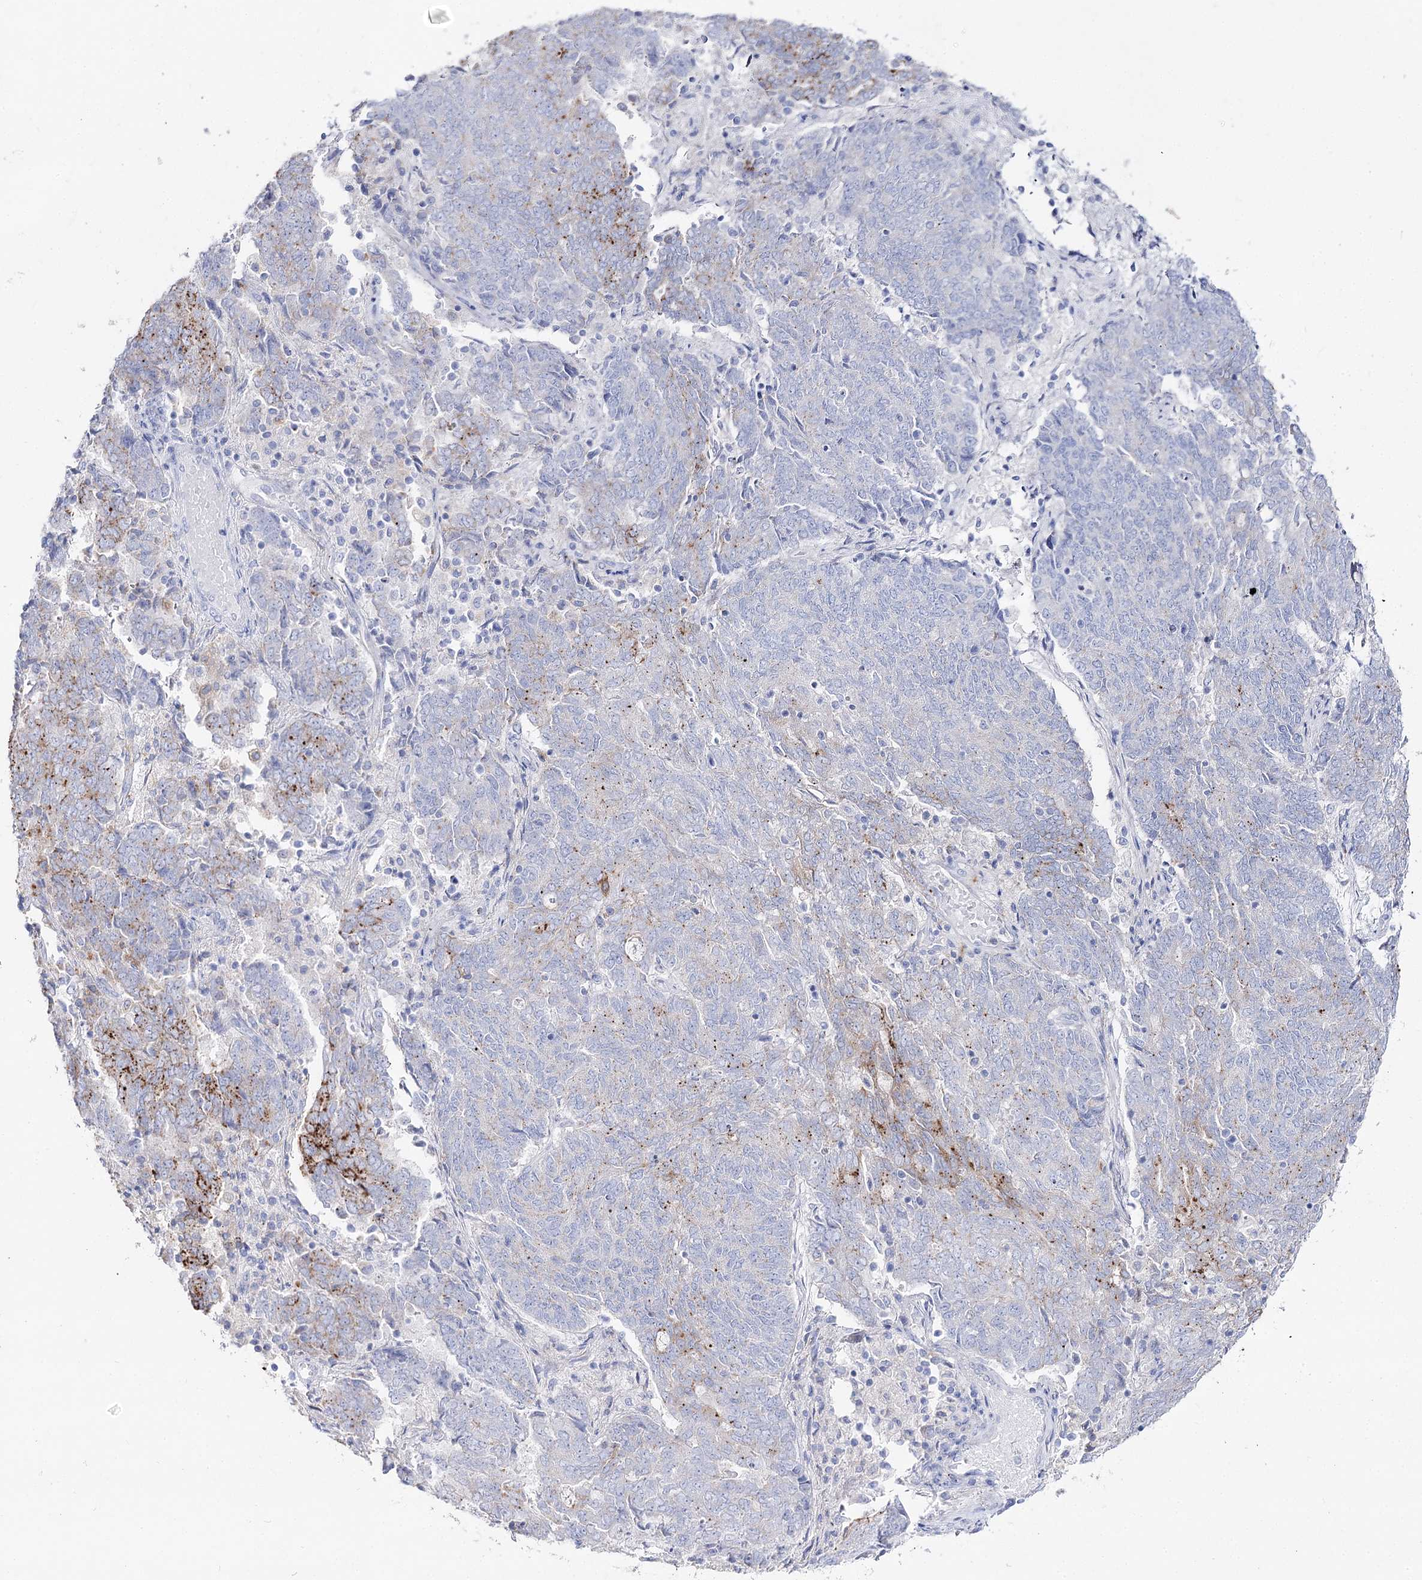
{"staining": {"intensity": "weak", "quantity": "<25%", "location": "cytoplasmic/membranous"}, "tissue": "endometrial cancer", "cell_type": "Tumor cells", "image_type": "cancer", "snomed": [{"axis": "morphology", "description": "Adenocarcinoma, NOS"}, {"axis": "topography", "description": "Endometrium"}], "caption": "Immunohistochemistry photomicrograph of human endometrial adenocarcinoma stained for a protein (brown), which exhibits no positivity in tumor cells.", "gene": "SLC3A1", "patient": {"sex": "female", "age": 80}}